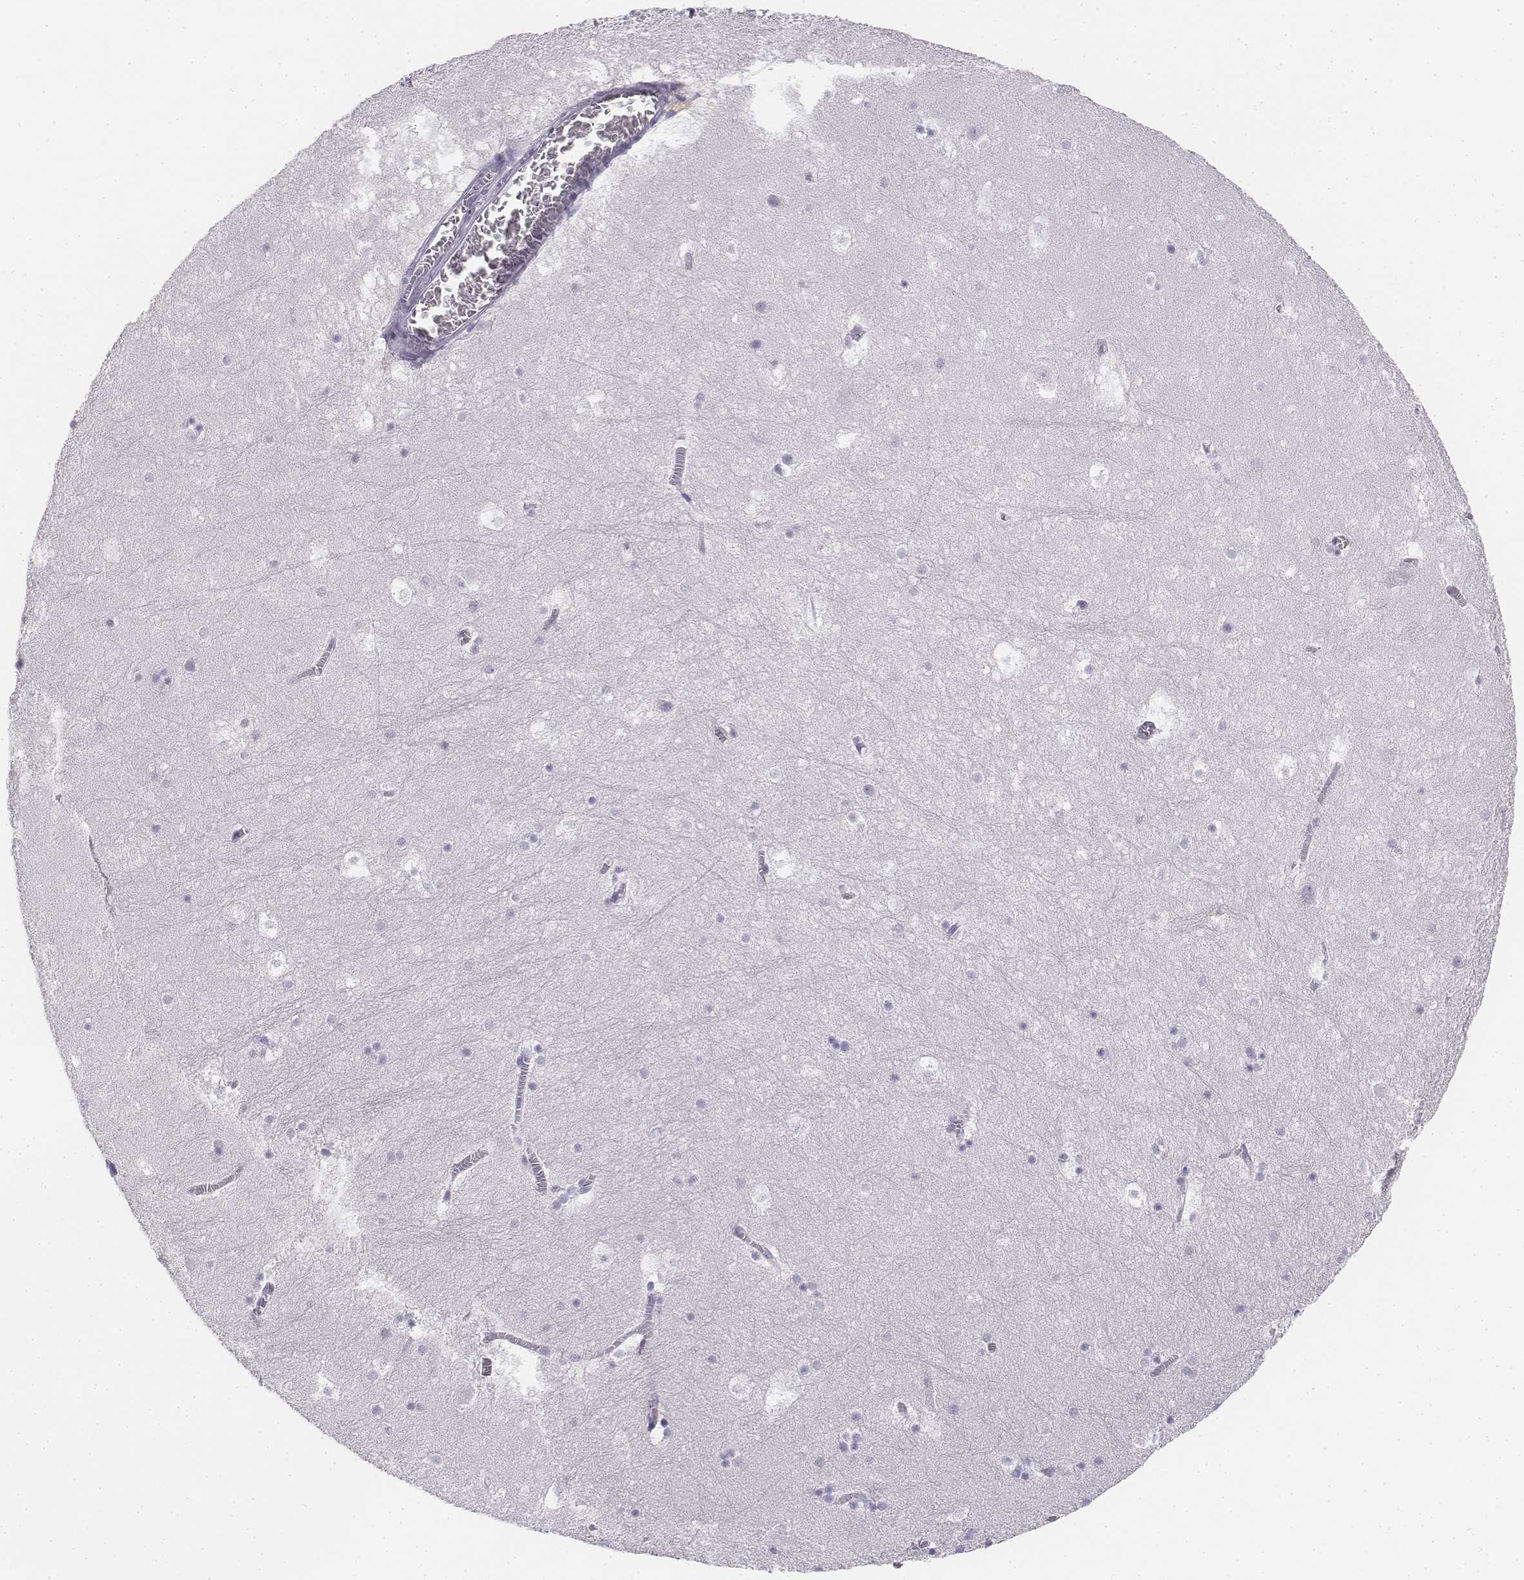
{"staining": {"intensity": "negative", "quantity": "none", "location": "none"}, "tissue": "hippocampus", "cell_type": "Glial cells", "image_type": "normal", "snomed": [{"axis": "morphology", "description": "Normal tissue, NOS"}, {"axis": "topography", "description": "Hippocampus"}], "caption": "Histopathology image shows no protein staining in glial cells of unremarkable hippocampus.", "gene": "UCN2", "patient": {"sex": "male", "age": 45}}